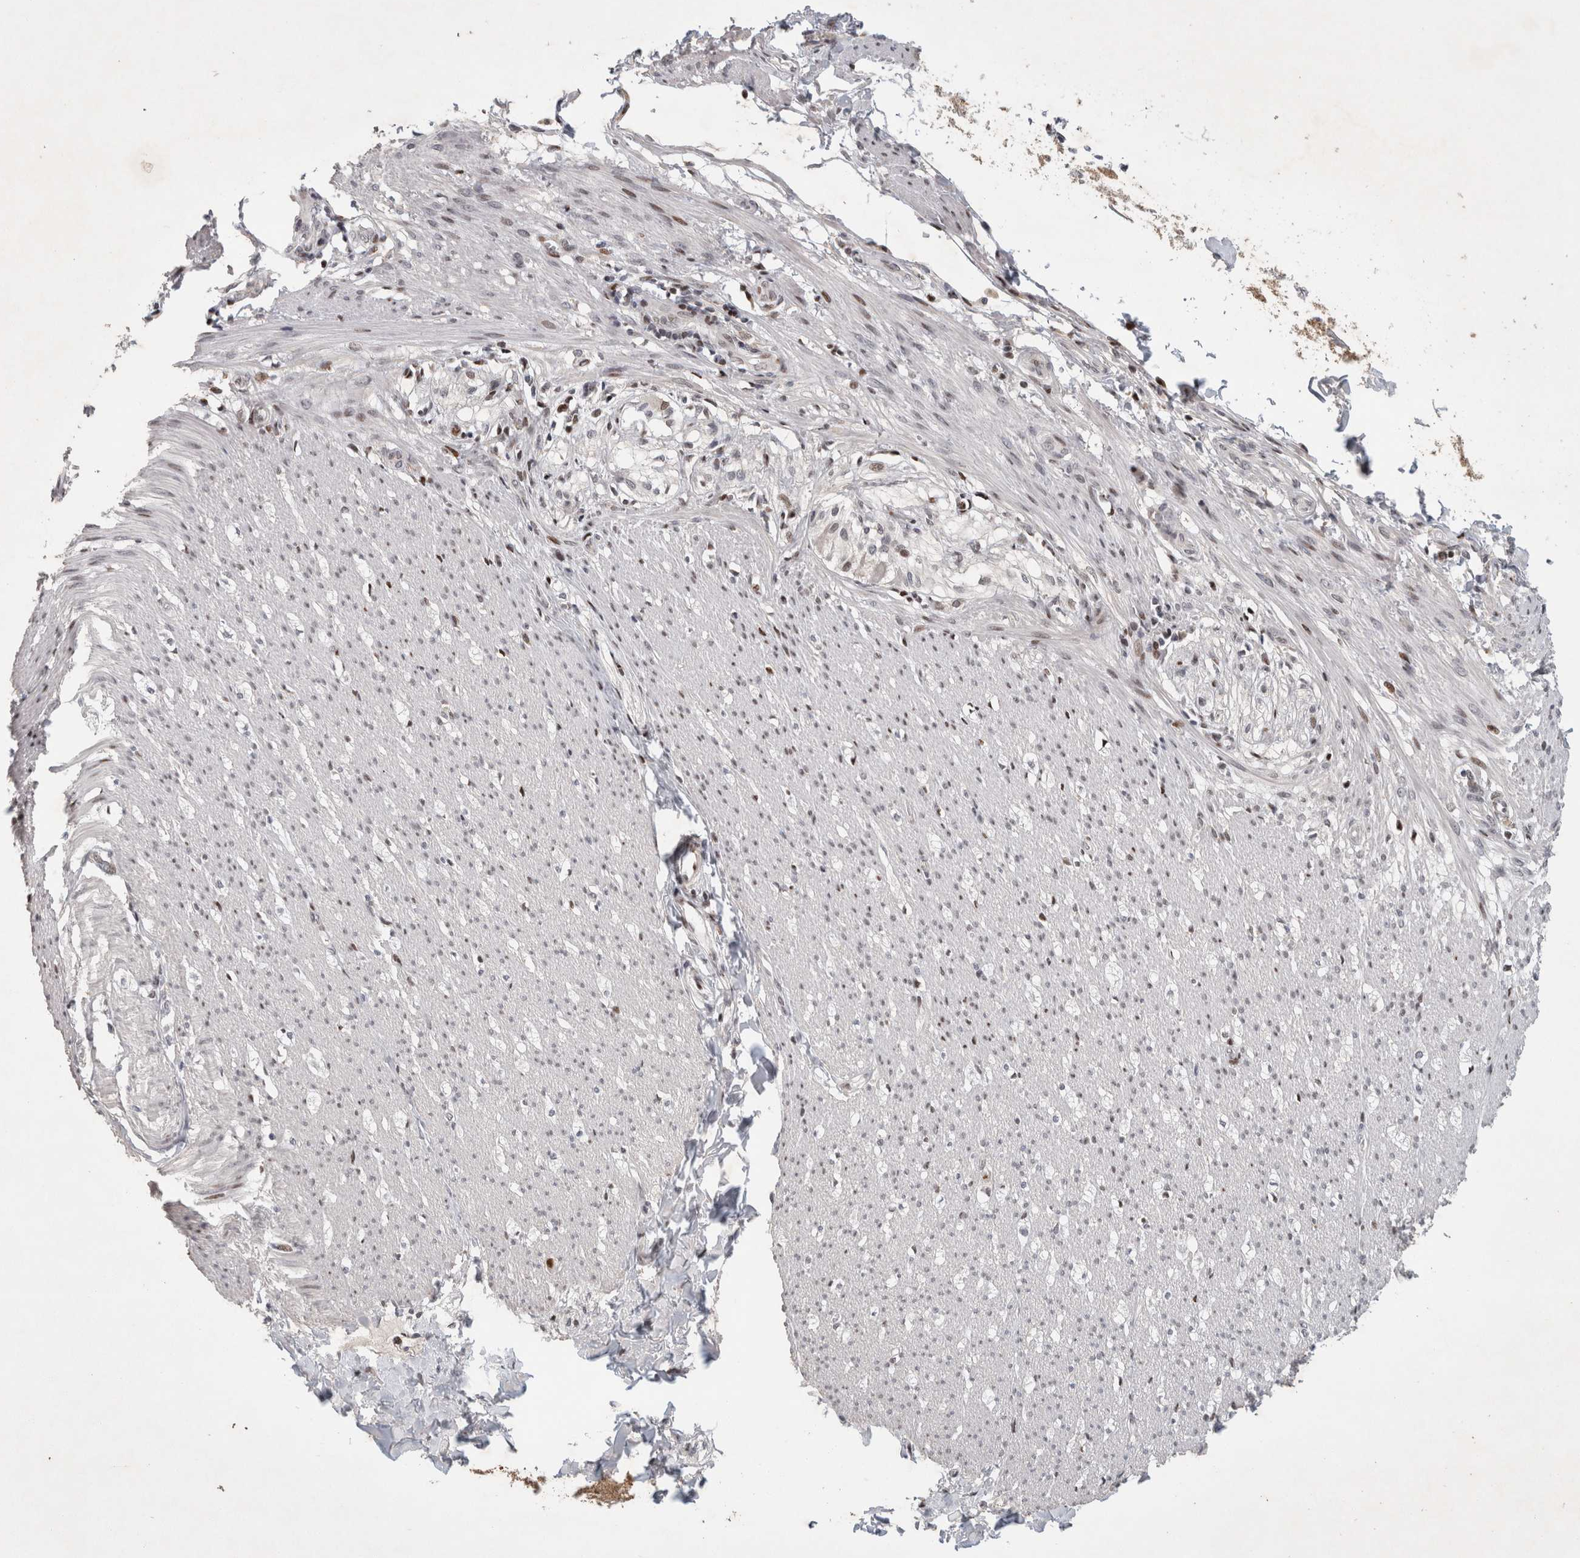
{"staining": {"intensity": "moderate", "quantity": "<25%", "location": "cytoplasmic/membranous,nuclear"}, "tissue": "smooth muscle", "cell_type": "Smooth muscle cells", "image_type": "normal", "snomed": [{"axis": "morphology", "description": "Normal tissue, NOS"}, {"axis": "morphology", "description": "Adenocarcinoma, NOS"}, {"axis": "topography", "description": "Smooth muscle"}, {"axis": "topography", "description": "Colon"}], "caption": "IHC staining of unremarkable smooth muscle, which shows low levels of moderate cytoplasmic/membranous,nuclear staining in about <25% of smooth muscle cells indicating moderate cytoplasmic/membranous,nuclear protein expression. The staining was performed using DAB (3,3'-diaminobenzidine) (brown) for protein detection and nuclei were counterstained in hematoxylin (blue).", "gene": "C8orf58", "patient": {"sex": "male", "age": 14}}